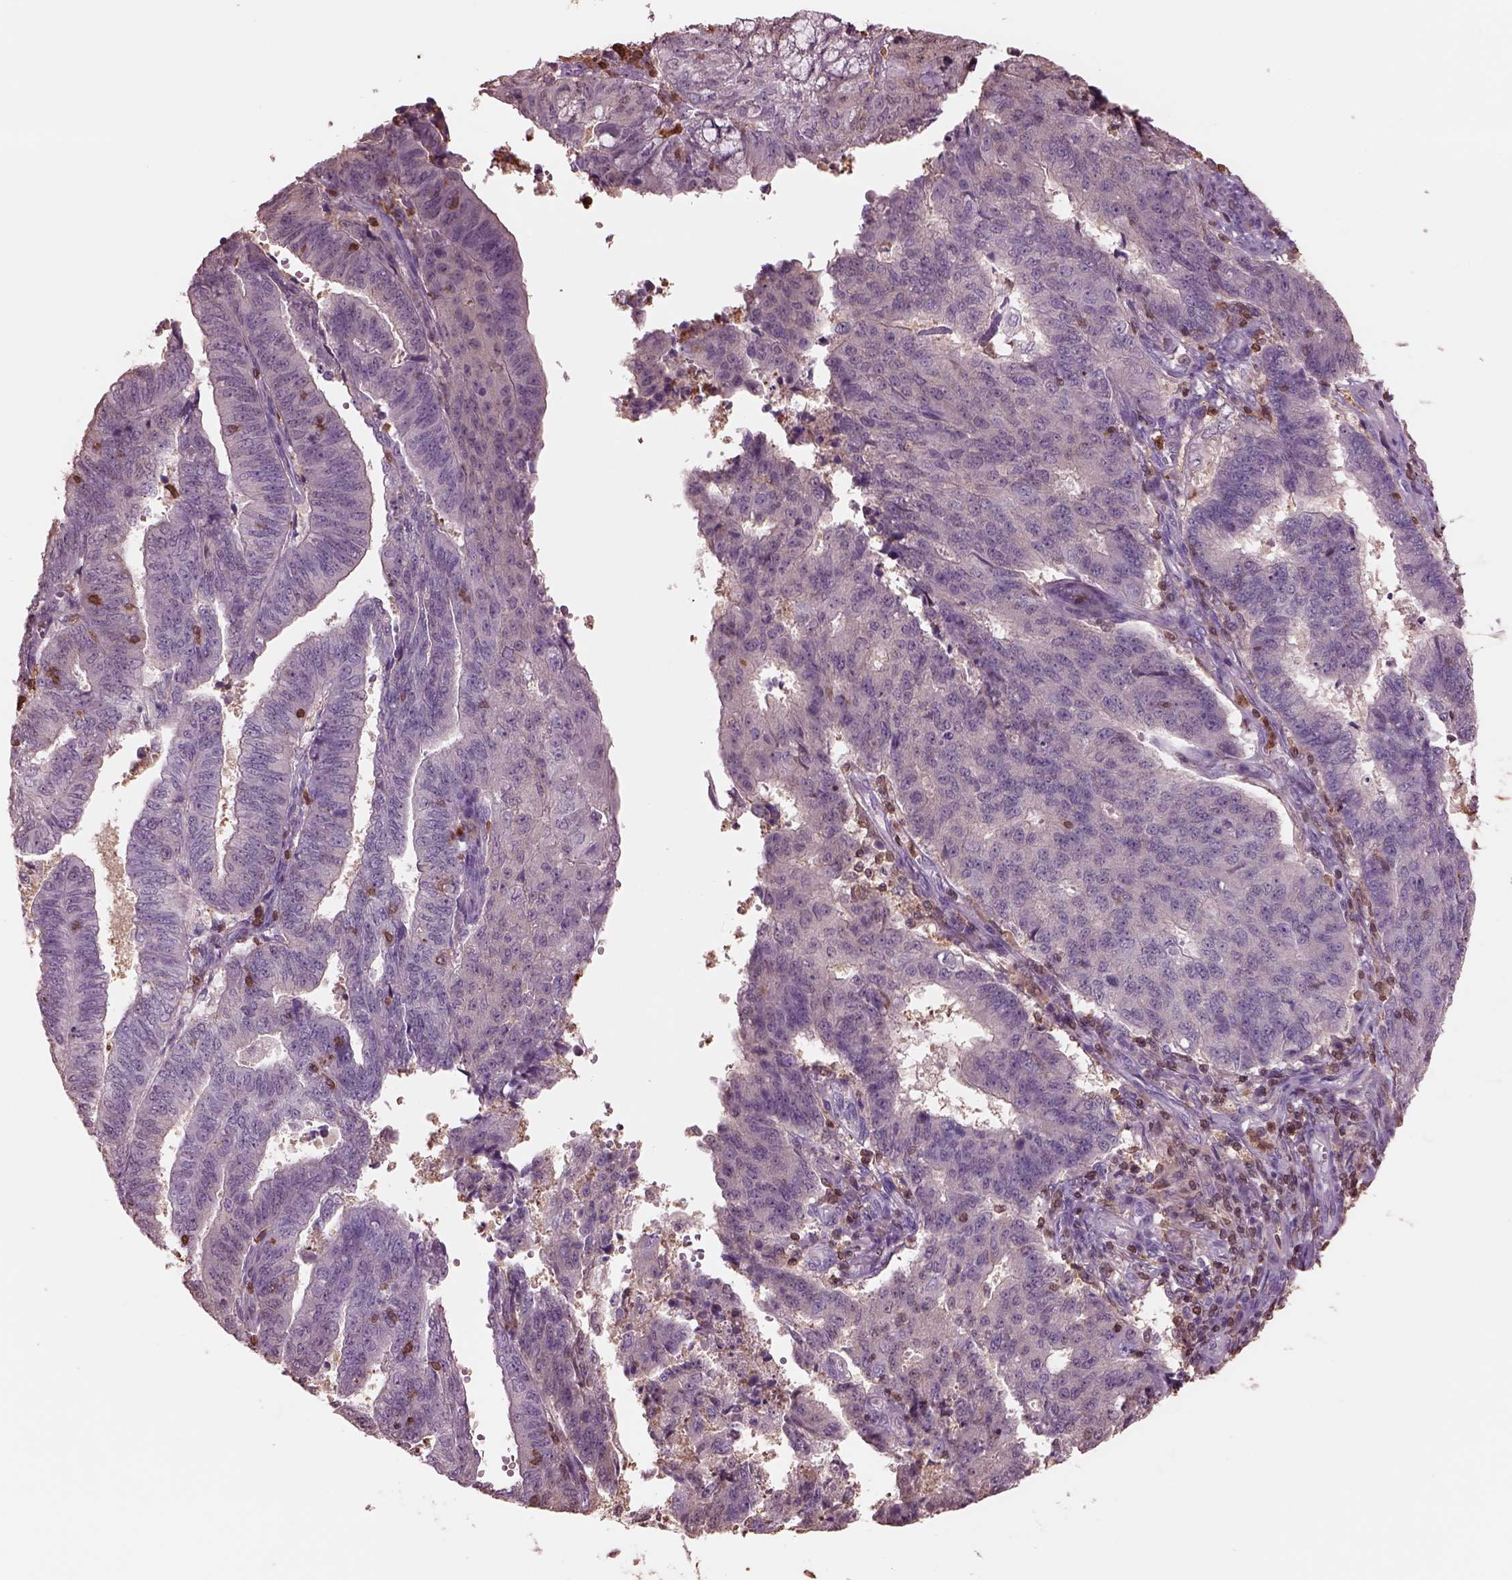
{"staining": {"intensity": "negative", "quantity": "none", "location": "none"}, "tissue": "endometrial cancer", "cell_type": "Tumor cells", "image_type": "cancer", "snomed": [{"axis": "morphology", "description": "Adenocarcinoma, NOS"}, {"axis": "topography", "description": "Endometrium"}], "caption": "DAB (3,3'-diaminobenzidine) immunohistochemical staining of adenocarcinoma (endometrial) shows no significant positivity in tumor cells.", "gene": "IL31RA", "patient": {"sex": "female", "age": 82}}